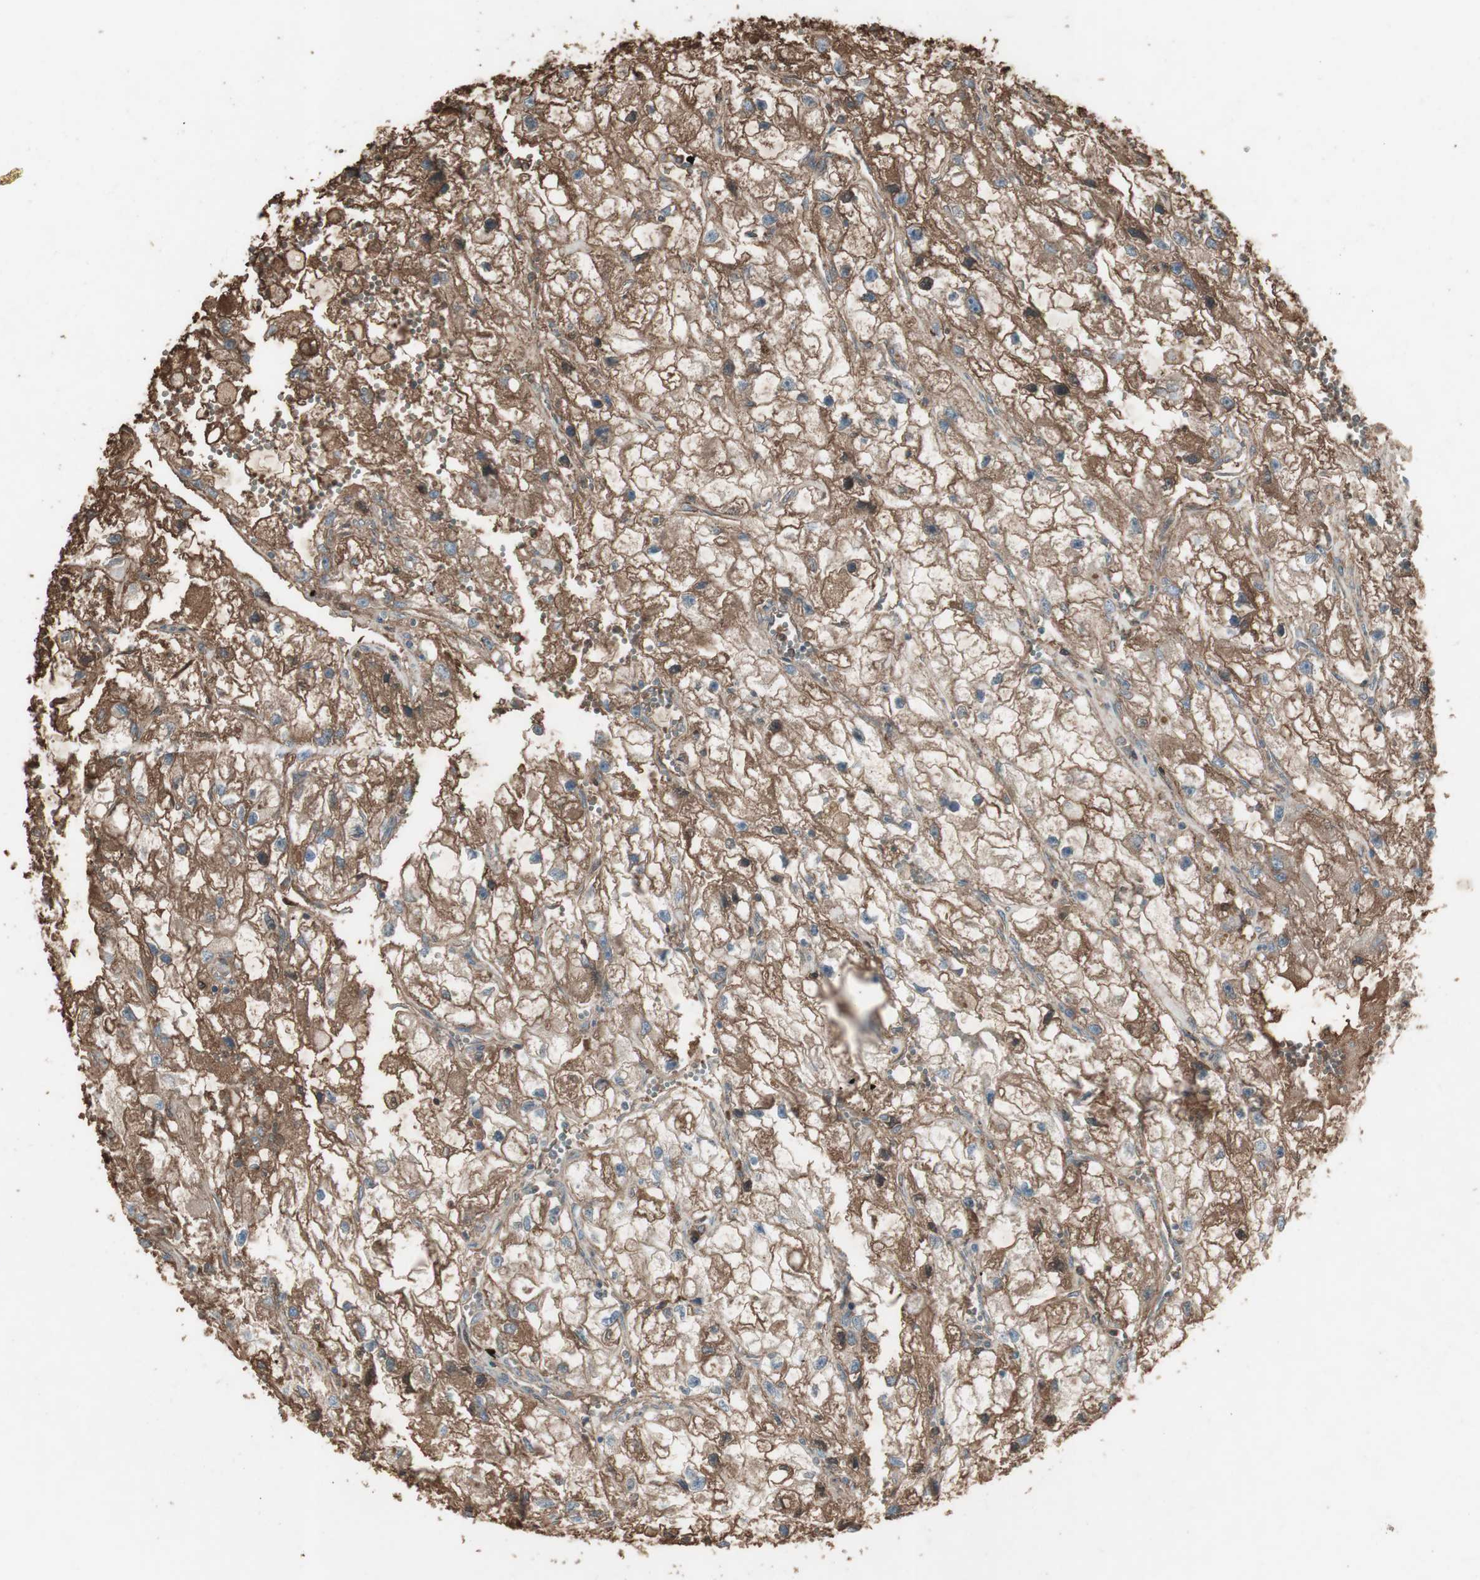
{"staining": {"intensity": "moderate", "quantity": ">75%", "location": "cytoplasmic/membranous"}, "tissue": "renal cancer", "cell_type": "Tumor cells", "image_type": "cancer", "snomed": [{"axis": "morphology", "description": "Adenocarcinoma, NOS"}, {"axis": "topography", "description": "Kidney"}], "caption": "Human renal cancer (adenocarcinoma) stained with a protein marker demonstrates moderate staining in tumor cells.", "gene": "MMP14", "patient": {"sex": "female", "age": 70}}